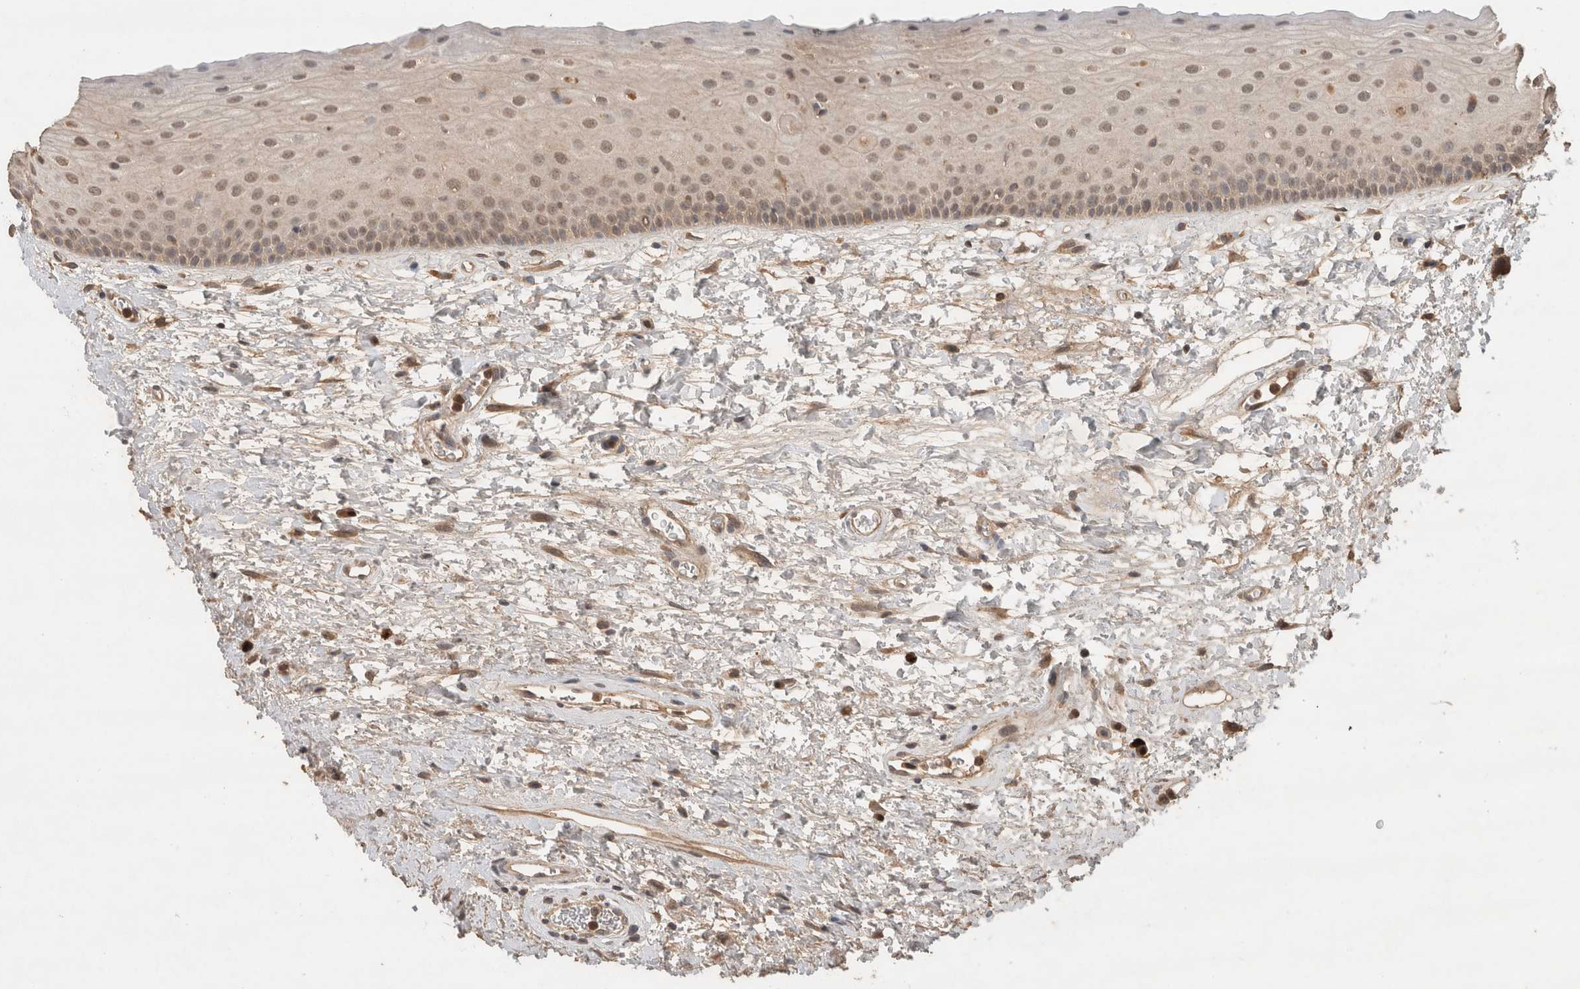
{"staining": {"intensity": "weak", "quantity": ">75%", "location": "nuclear"}, "tissue": "oral mucosa", "cell_type": "Squamous epithelial cells", "image_type": "normal", "snomed": [{"axis": "morphology", "description": "Normal tissue, NOS"}, {"axis": "topography", "description": "Oral tissue"}], "caption": "An image of human oral mucosa stained for a protein exhibits weak nuclear brown staining in squamous epithelial cells. The staining is performed using DAB brown chromogen to label protein expression. The nuclei are counter-stained blue using hematoxylin.", "gene": "OTUD7B", "patient": {"sex": "female", "age": 76}}